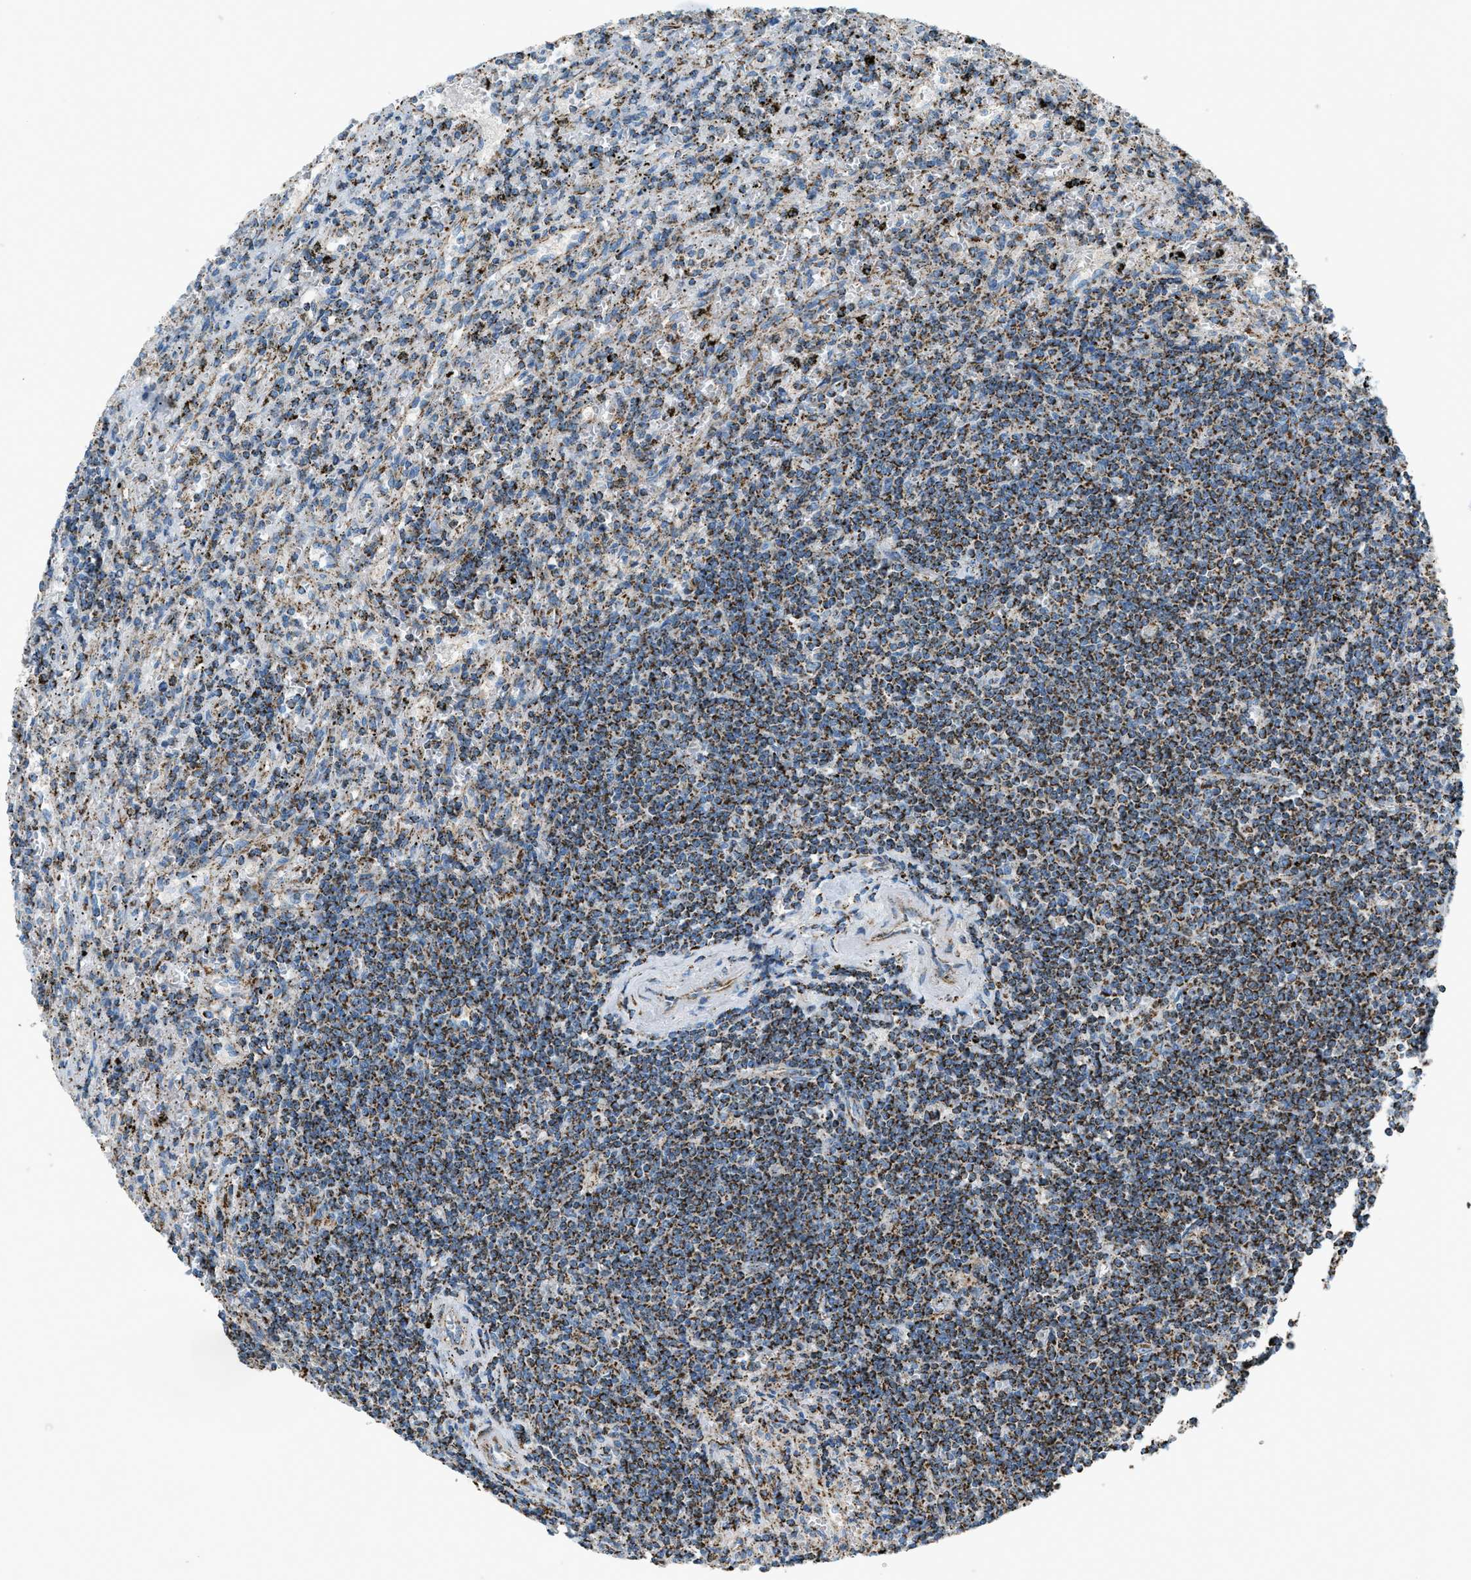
{"staining": {"intensity": "moderate", "quantity": ">75%", "location": "cytoplasmic/membranous"}, "tissue": "lymphoma", "cell_type": "Tumor cells", "image_type": "cancer", "snomed": [{"axis": "morphology", "description": "Malignant lymphoma, non-Hodgkin's type, Low grade"}, {"axis": "topography", "description": "Spleen"}], "caption": "This photomicrograph reveals immunohistochemistry staining of human malignant lymphoma, non-Hodgkin's type (low-grade), with medium moderate cytoplasmic/membranous expression in about >75% of tumor cells.", "gene": "MDH2", "patient": {"sex": "male", "age": 76}}